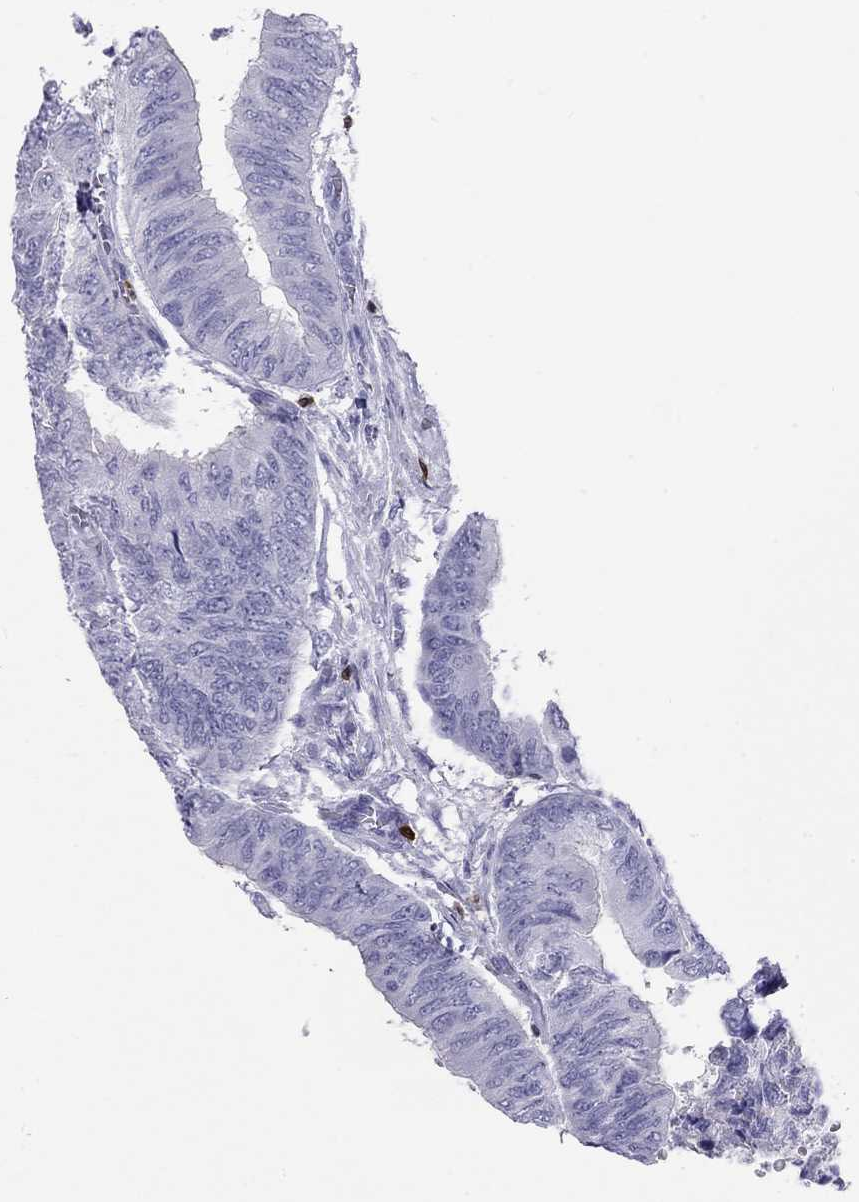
{"staining": {"intensity": "negative", "quantity": "none", "location": "none"}, "tissue": "colorectal cancer", "cell_type": "Tumor cells", "image_type": "cancer", "snomed": [{"axis": "morphology", "description": "Normal tissue, NOS"}, {"axis": "morphology", "description": "Adenocarcinoma, NOS"}, {"axis": "topography", "description": "Rectum"}, {"axis": "topography", "description": "Peripheral nerve tissue"}], "caption": "Tumor cells are negative for brown protein staining in colorectal adenocarcinoma.", "gene": "SH2D2A", "patient": {"sex": "male", "age": 92}}